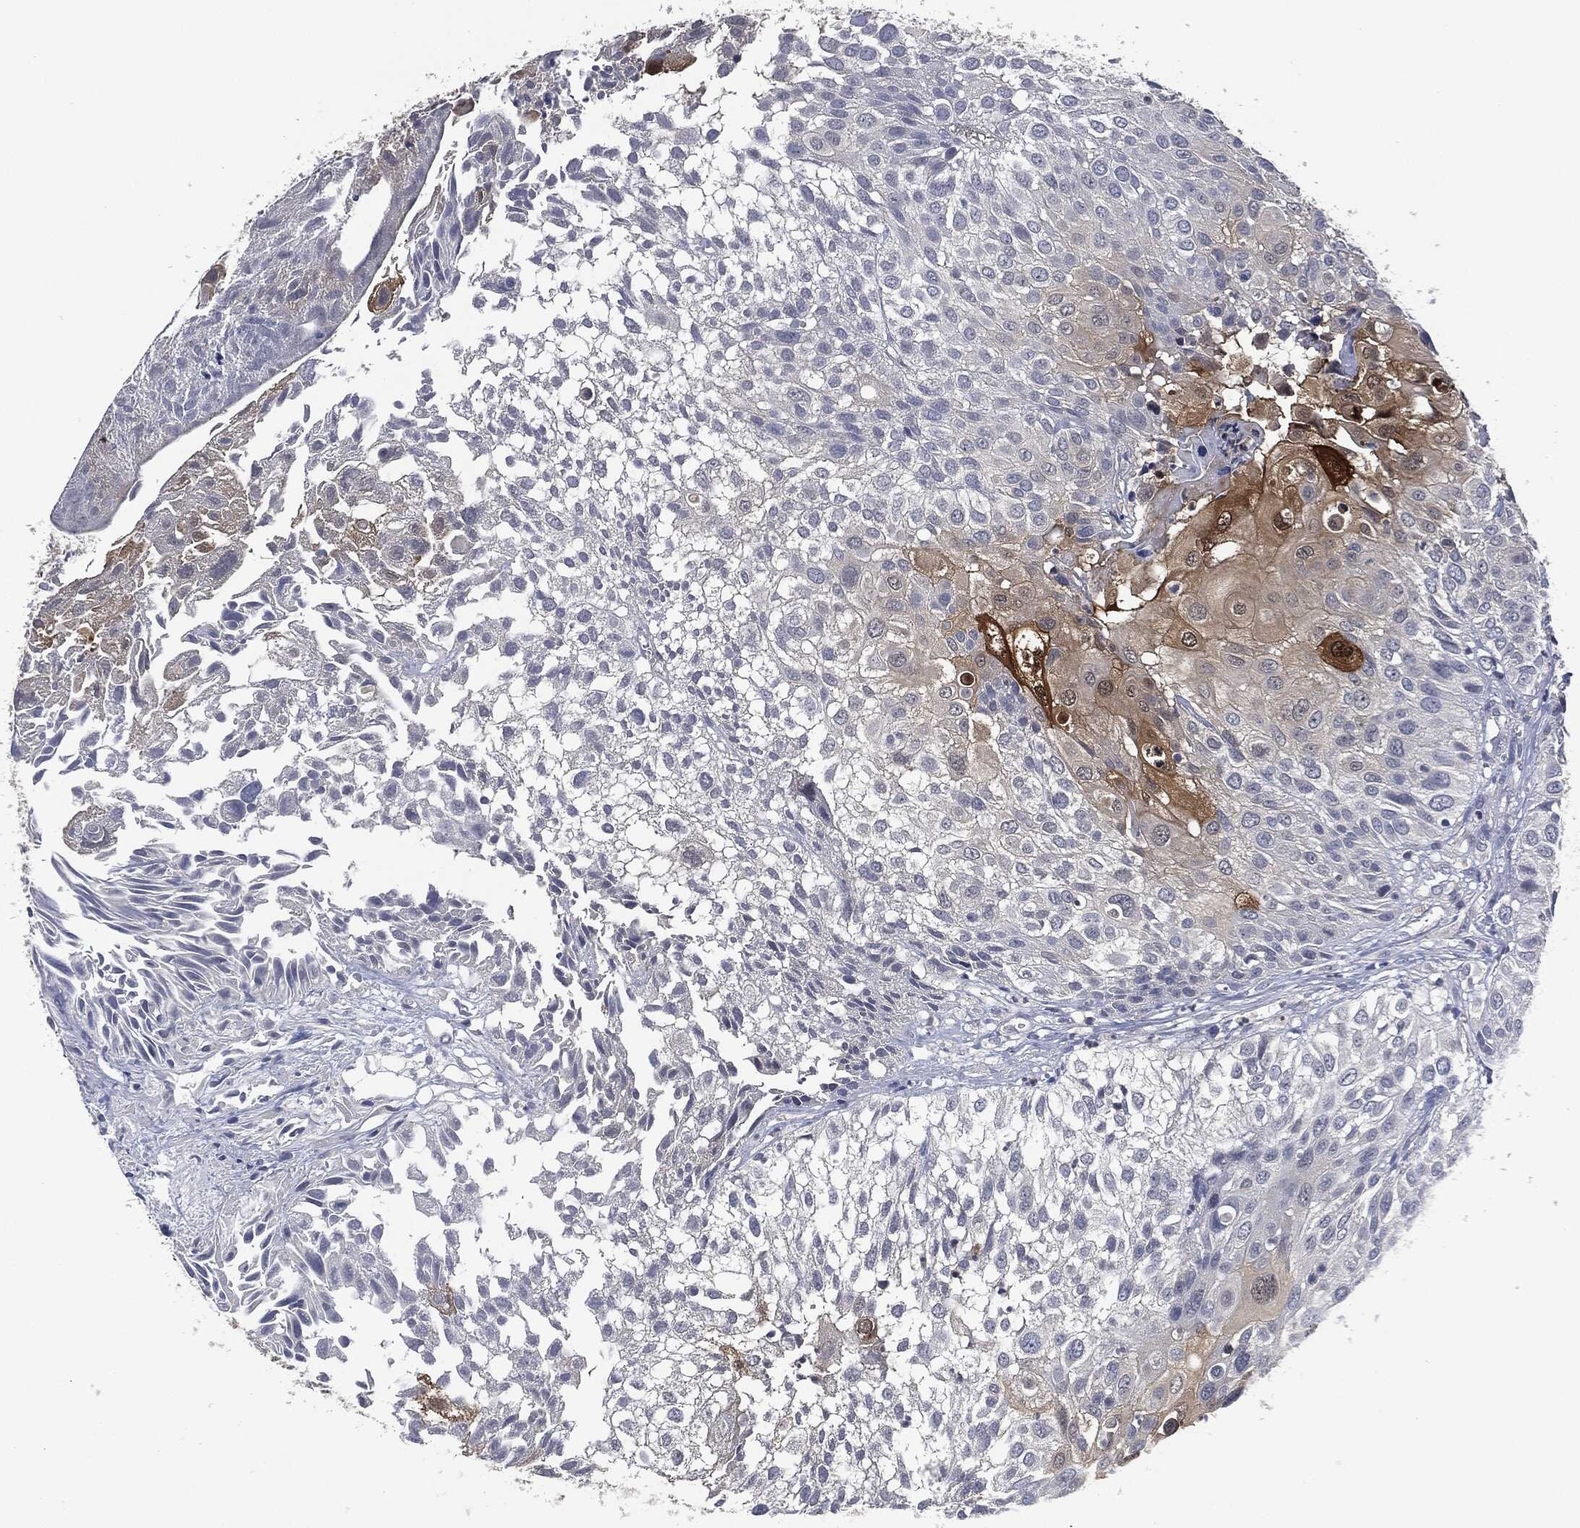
{"staining": {"intensity": "strong", "quantity": "<25%", "location": "cytoplasmic/membranous,nuclear"}, "tissue": "urothelial cancer", "cell_type": "Tumor cells", "image_type": "cancer", "snomed": [{"axis": "morphology", "description": "Urothelial carcinoma, High grade"}, {"axis": "topography", "description": "Urinary bladder"}], "caption": "Approximately <25% of tumor cells in human high-grade urothelial carcinoma exhibit strong cytoplasmic/membranous and nuclear protein positivity as visualized by brown immunohistochemical staining.", "gene": "IL1RN", "patient": {"sex": "female", "age": 79}}